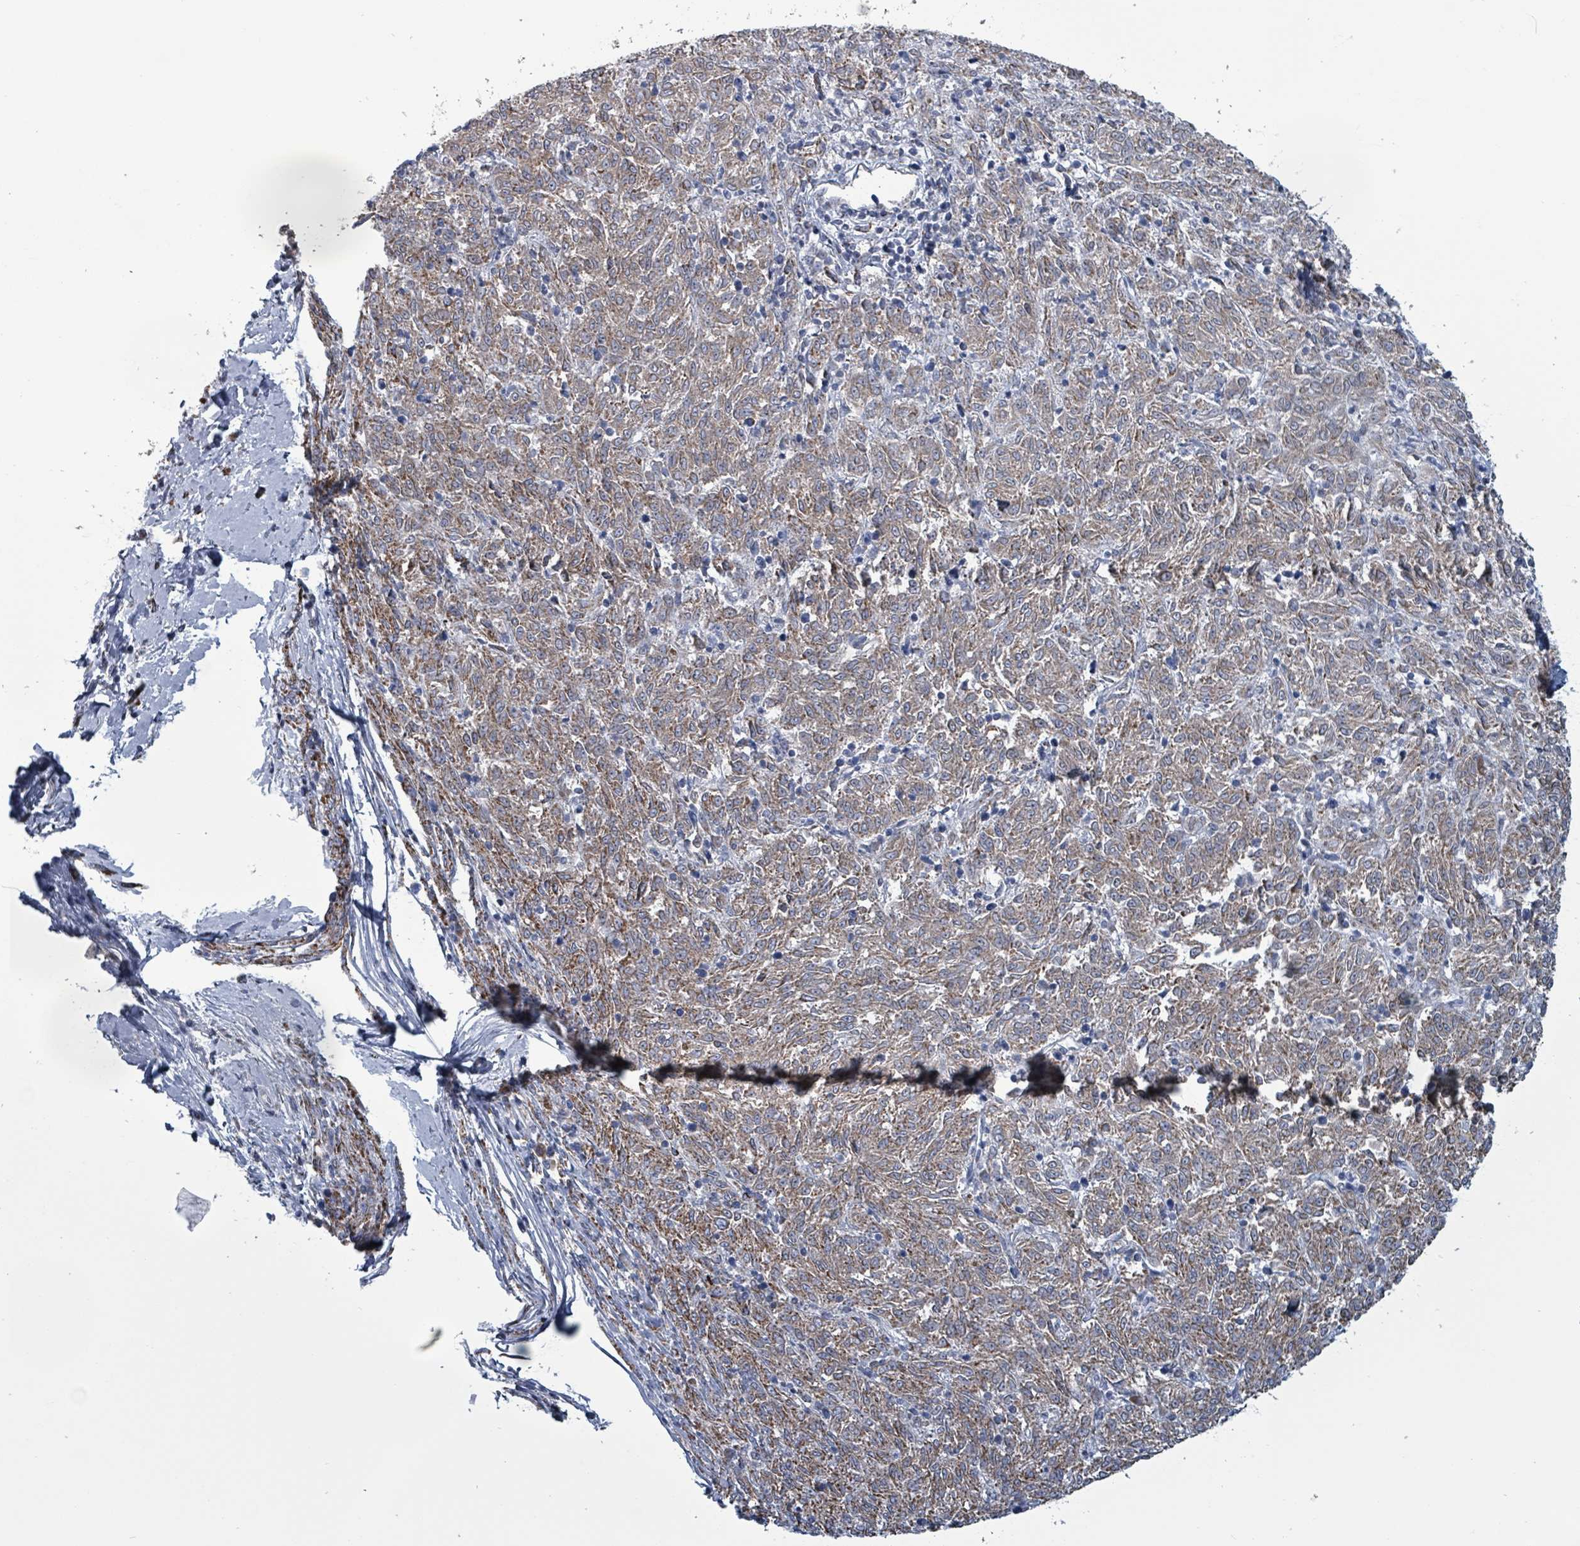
{"staining": {"intensity": "weak", "quantity": ">75%", "location": "cytoplasmic/membranous"}, "tissue": "melanoma", "cell_type": "Tumor cells", "image_type": "cancer", "snomed": [{"axis": "morphology", "description": "Malignant melanoma, NOS"}, {"axis": "topography", "description": "Skin"}], "caption": "Malignant melanoma stained for a protein displays weak cytoplasmic/membranous positivity in tumor cells. (DAB (3,3'-diaminobenzidine) IHC, brown staining for protein, blue staining for nuclei).", "gene": "IDH3B", "patient": {"sex": "female", "age": 72}}